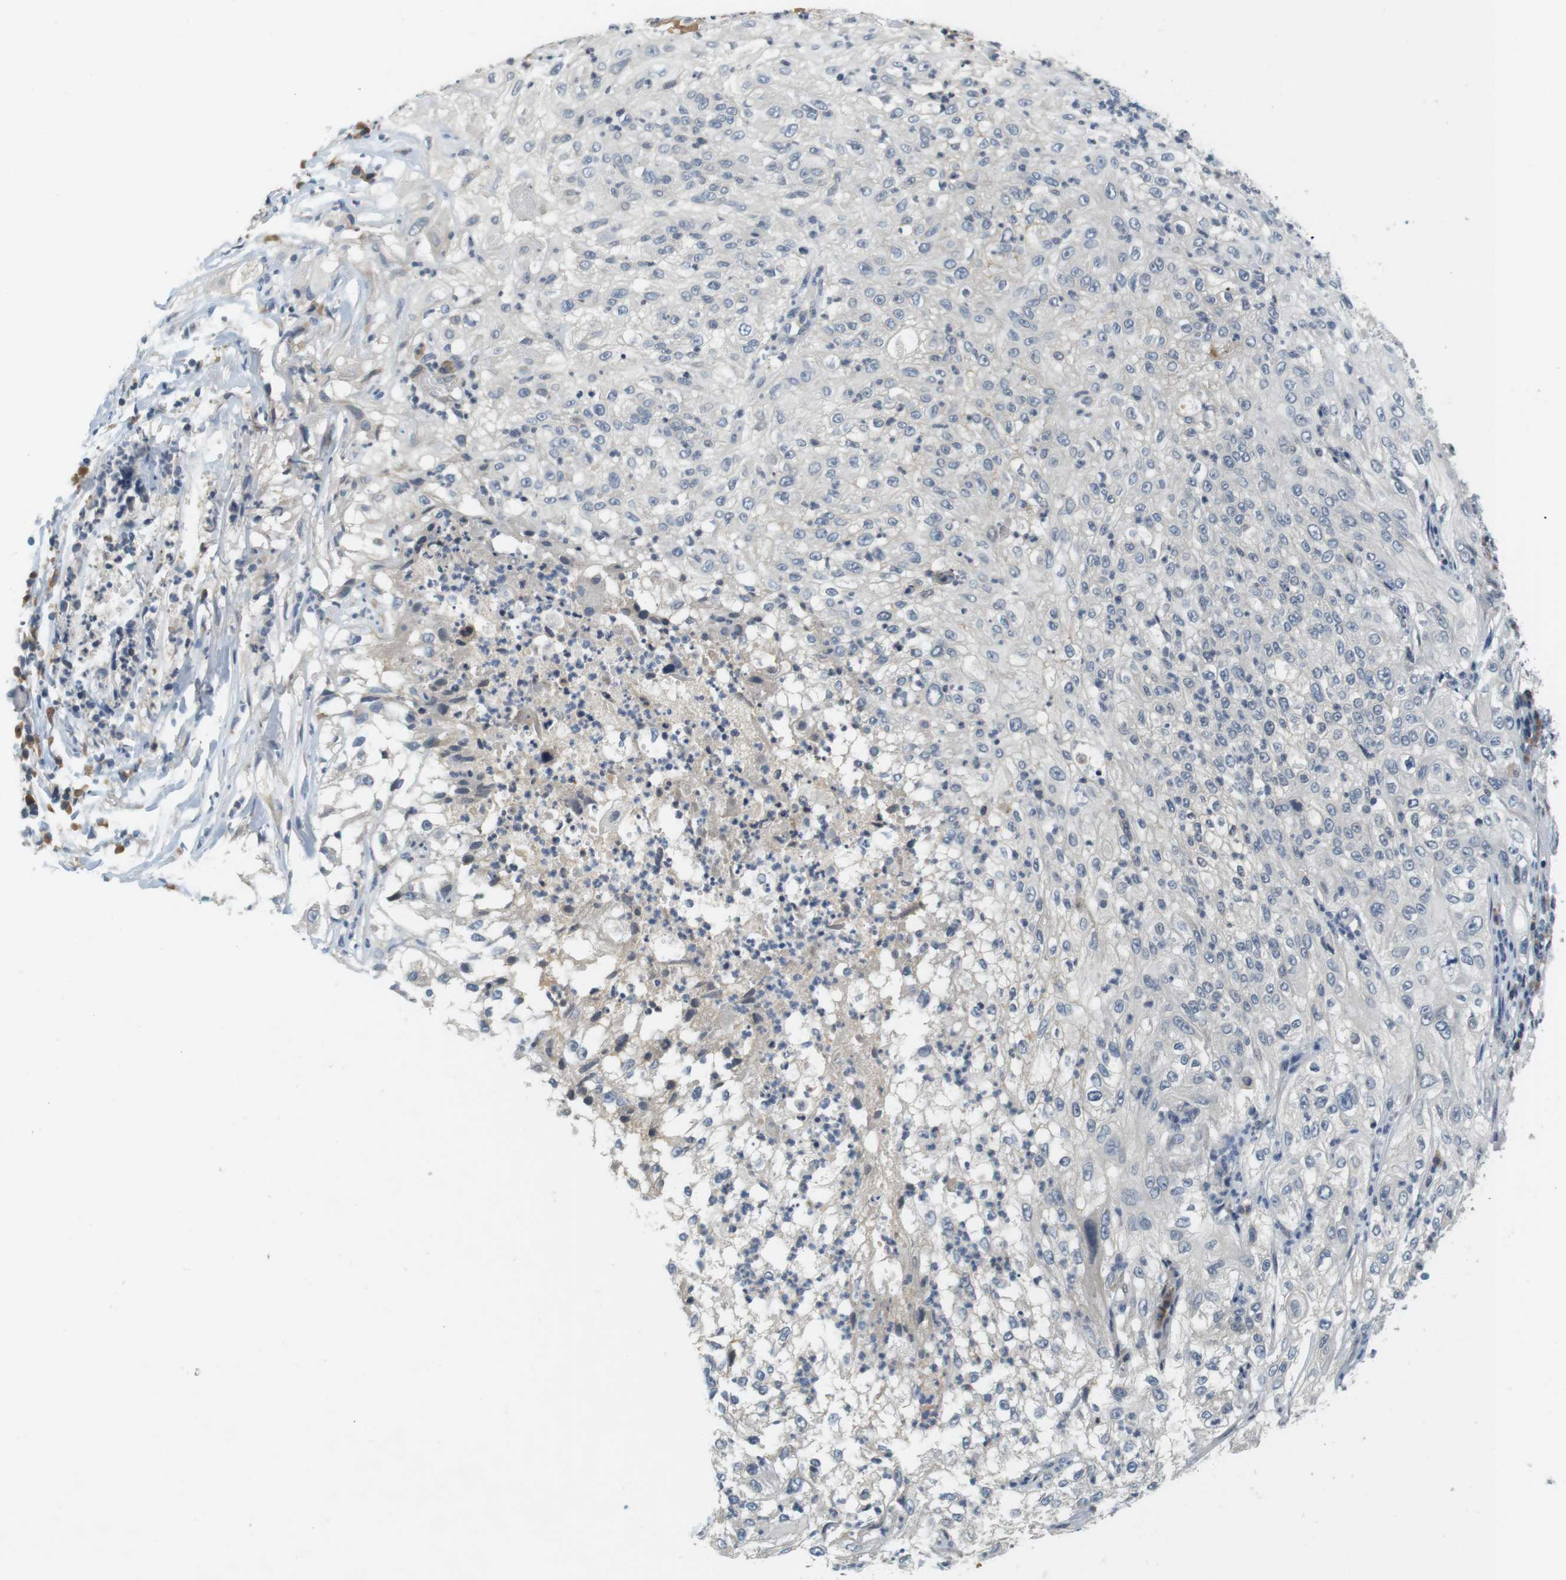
{"staining": {"intensity": "negative", "quantity": "none", "location": "none"}, "tissue": "lung cancer", "cell_type": "Tumor cells", "image_type": "cancer", "snomed": [{"axis": "morphology", "description": "Inflammation, NOS"}, {"axis": "morphology", "description": "Squamous cell carcinoma, NOS"}, {"axis": "topography", "description": "Lymph node"}, {"axis": "topography", "description": "Soft tissue"}, {"axis": "topography", "description": "Lung"}], "caption": "An immunohistochemistry (IHC) image of lung cancer is shown. There is no staining in tumor cells of lung cancer.", "gene": "WNT7A", "patient": {"sex": "male", "age": 66}}